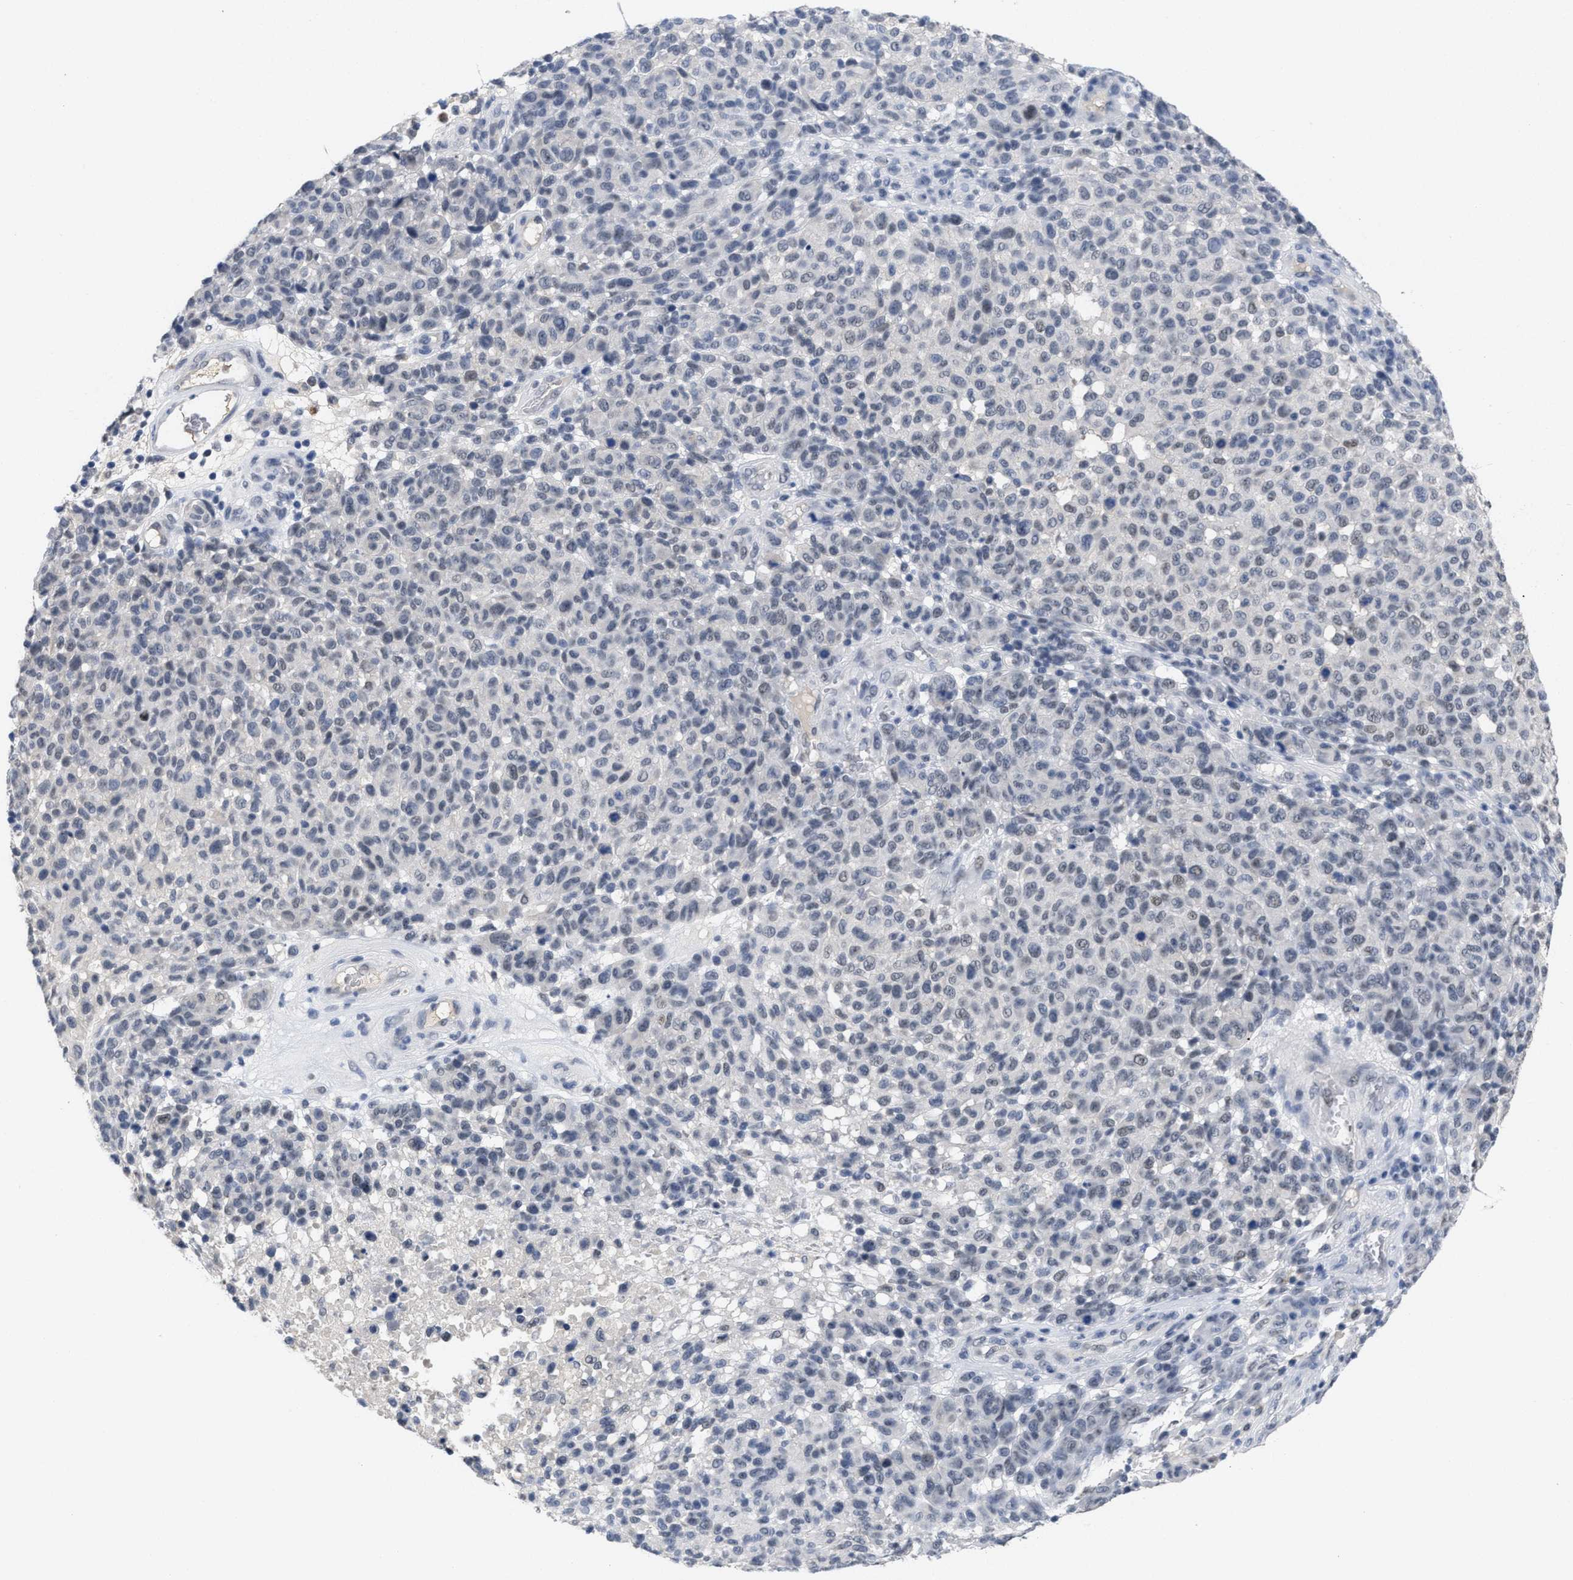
{"staining": {"intensity": "weak", "quantity": "<25%", "location": "nuclear"}, "tissue": "melanoma", "cell_type": "Tumor cells", "image_type": "cancer", "snomed": [{"axis": "morphology", "description": "Malignant melanoma, NOS"}, {"axis": "topography", "description": "Skin"}], "caption": "Tumor cells show no significant protein staining in malignant melanoma.", "gene": "GGNBP2", "patient": {"sex": "male", "age": 59}}